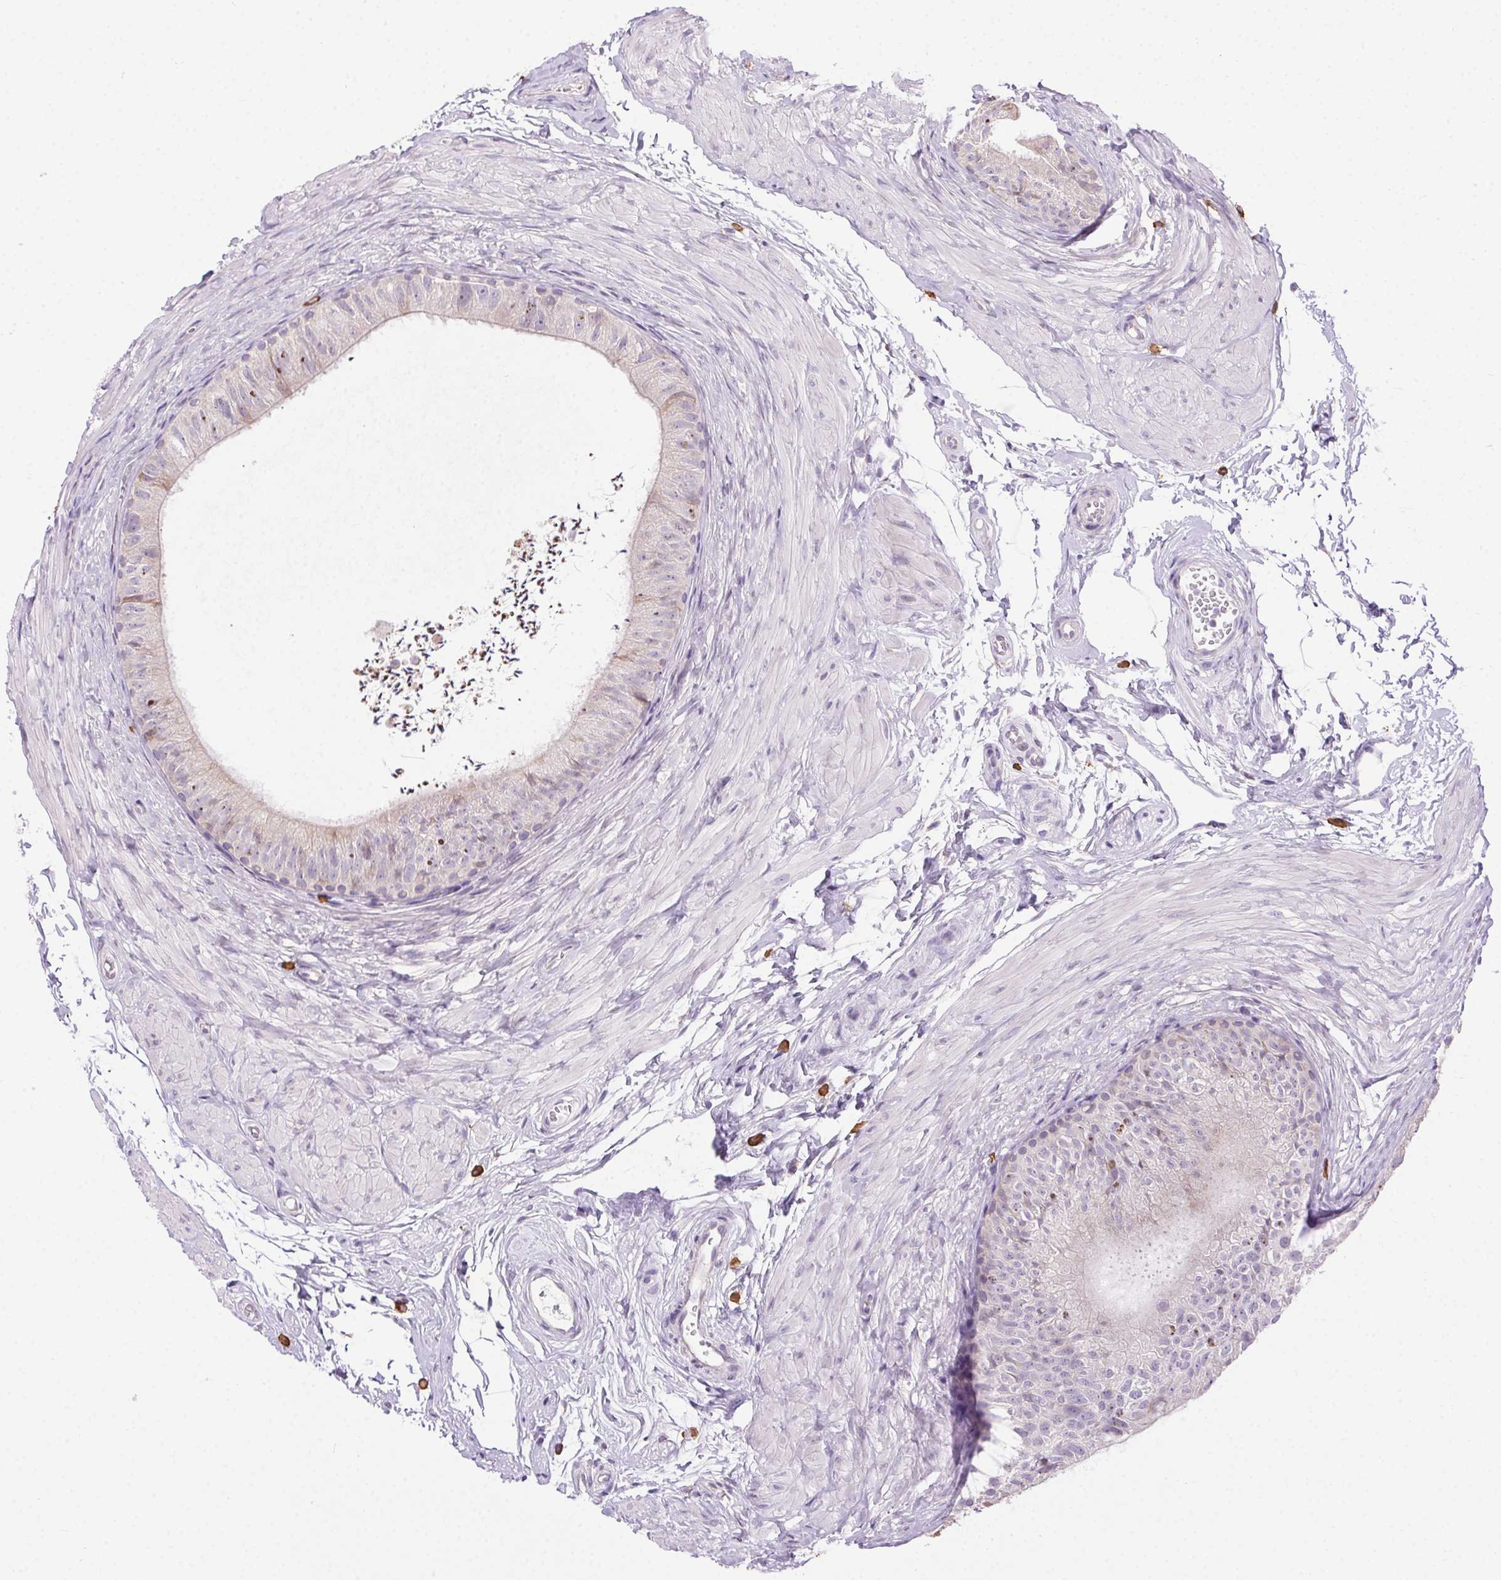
{"staining": {"intensity": "negative", "quantity": "none", "location": "none"}, "tissue": "epididymis", "cell_type": "Glandular cells", "image_type": "normal", "snomed": [{"axis": "morphology", "description": "Normal tissue, NOS"}, {"axis": "topography", "description": "Epididymis, spermatic cord, NOS"}, {"axis": "topography", "description": "Epididymis"}, {"axis": "topography", "description": "Peripheral nerve tissue"}], "caption": "Epididymis stained for a protein using immunohistochemistry (IHC) demonstrates no expression glandular cells.", "gene": "SNX31", "patient": {"sex": "male", "age": 29}}